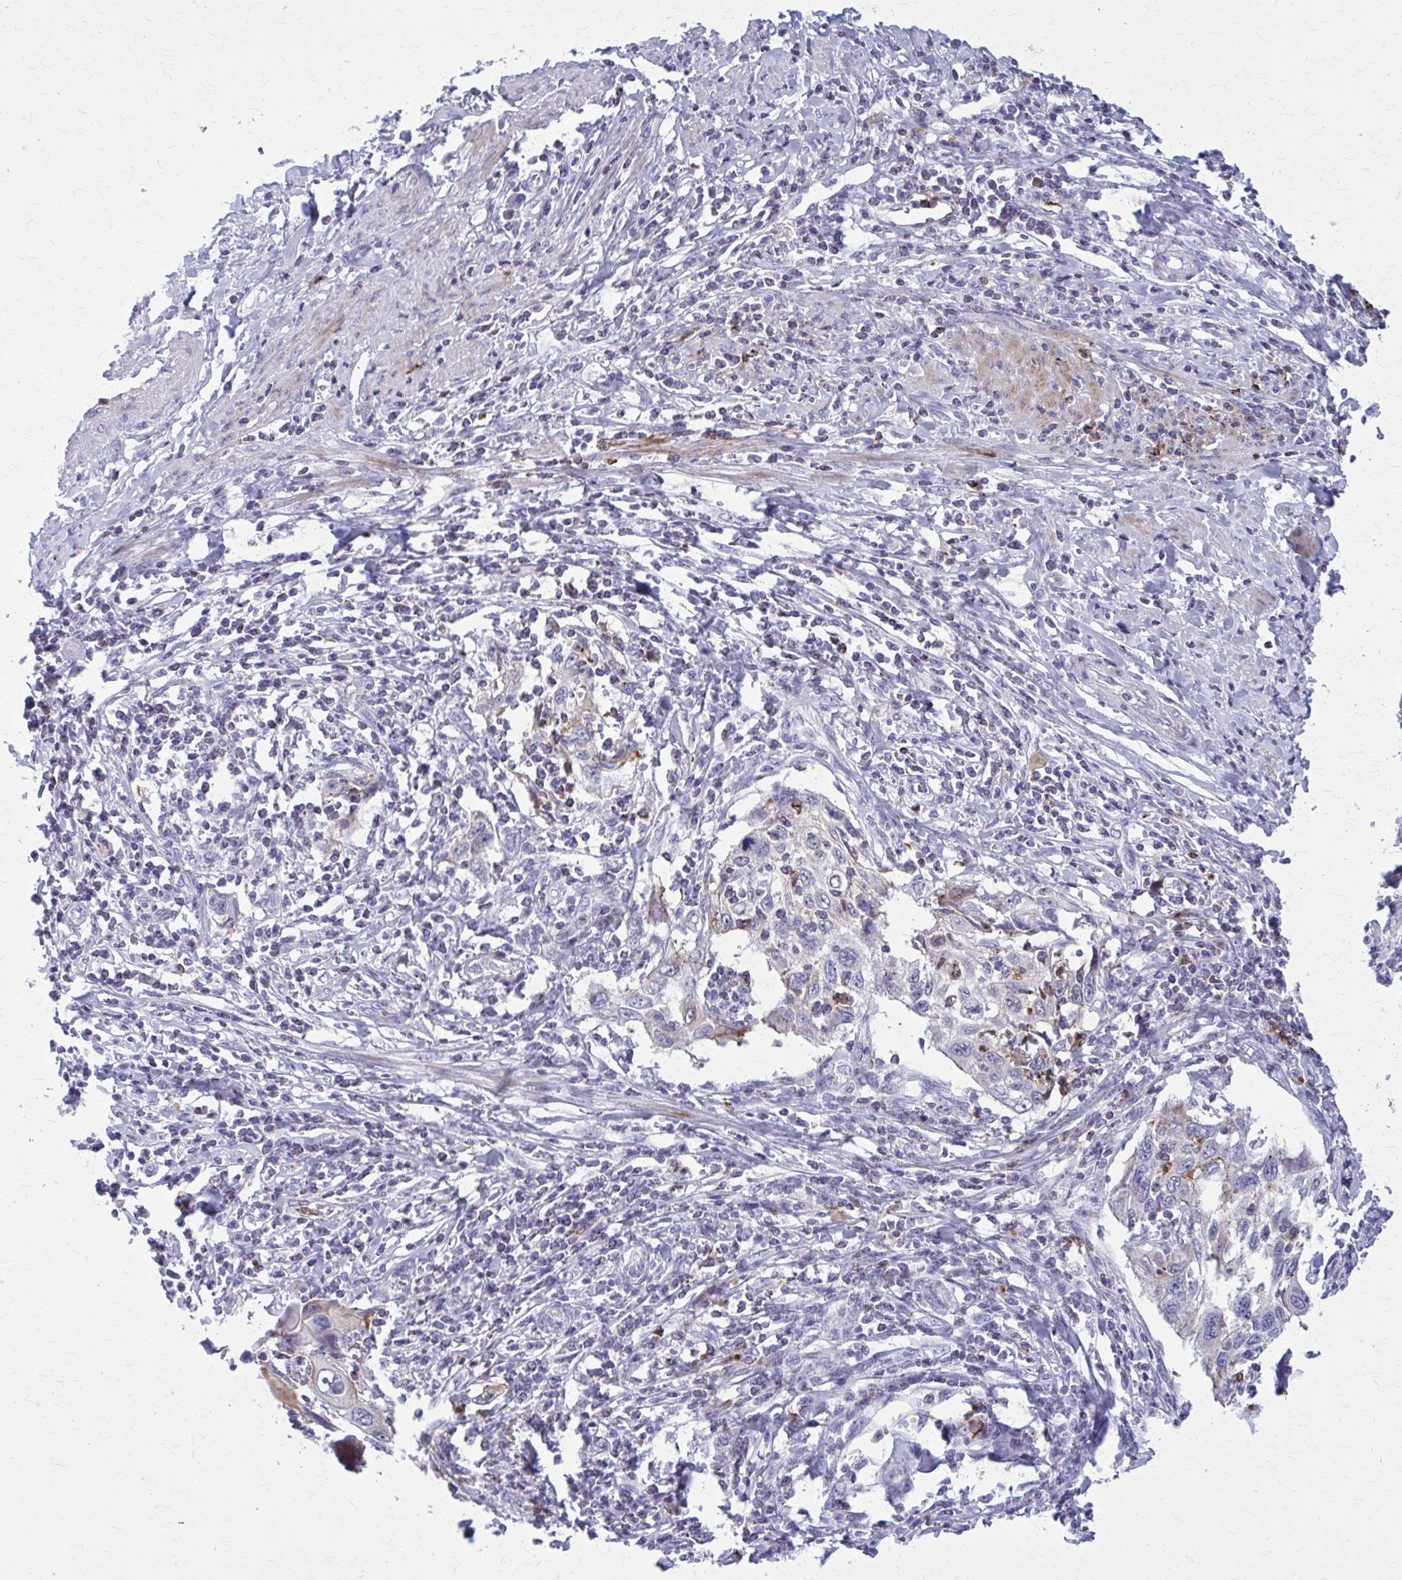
{"staining": {"intensity": "negative", "quantity": "none", "location": "none"}, "tissue": "cervical cancer", "cell_type": "Tumor cells", "image_type": "cancer", "snomed": [{"axis": "morphology", "description": "Squamous cell carcinoma, NOS"}, {"axis": "topography", "description": "Cervix"}], "caption": "Human cervical squamous cell carcinoma stained for a protein using immunohistochemistry (IHC) demonstrates no positivity in tumor cells.", "gene": "PEDS1", "patient": {"sex": "female", "age": 70}}